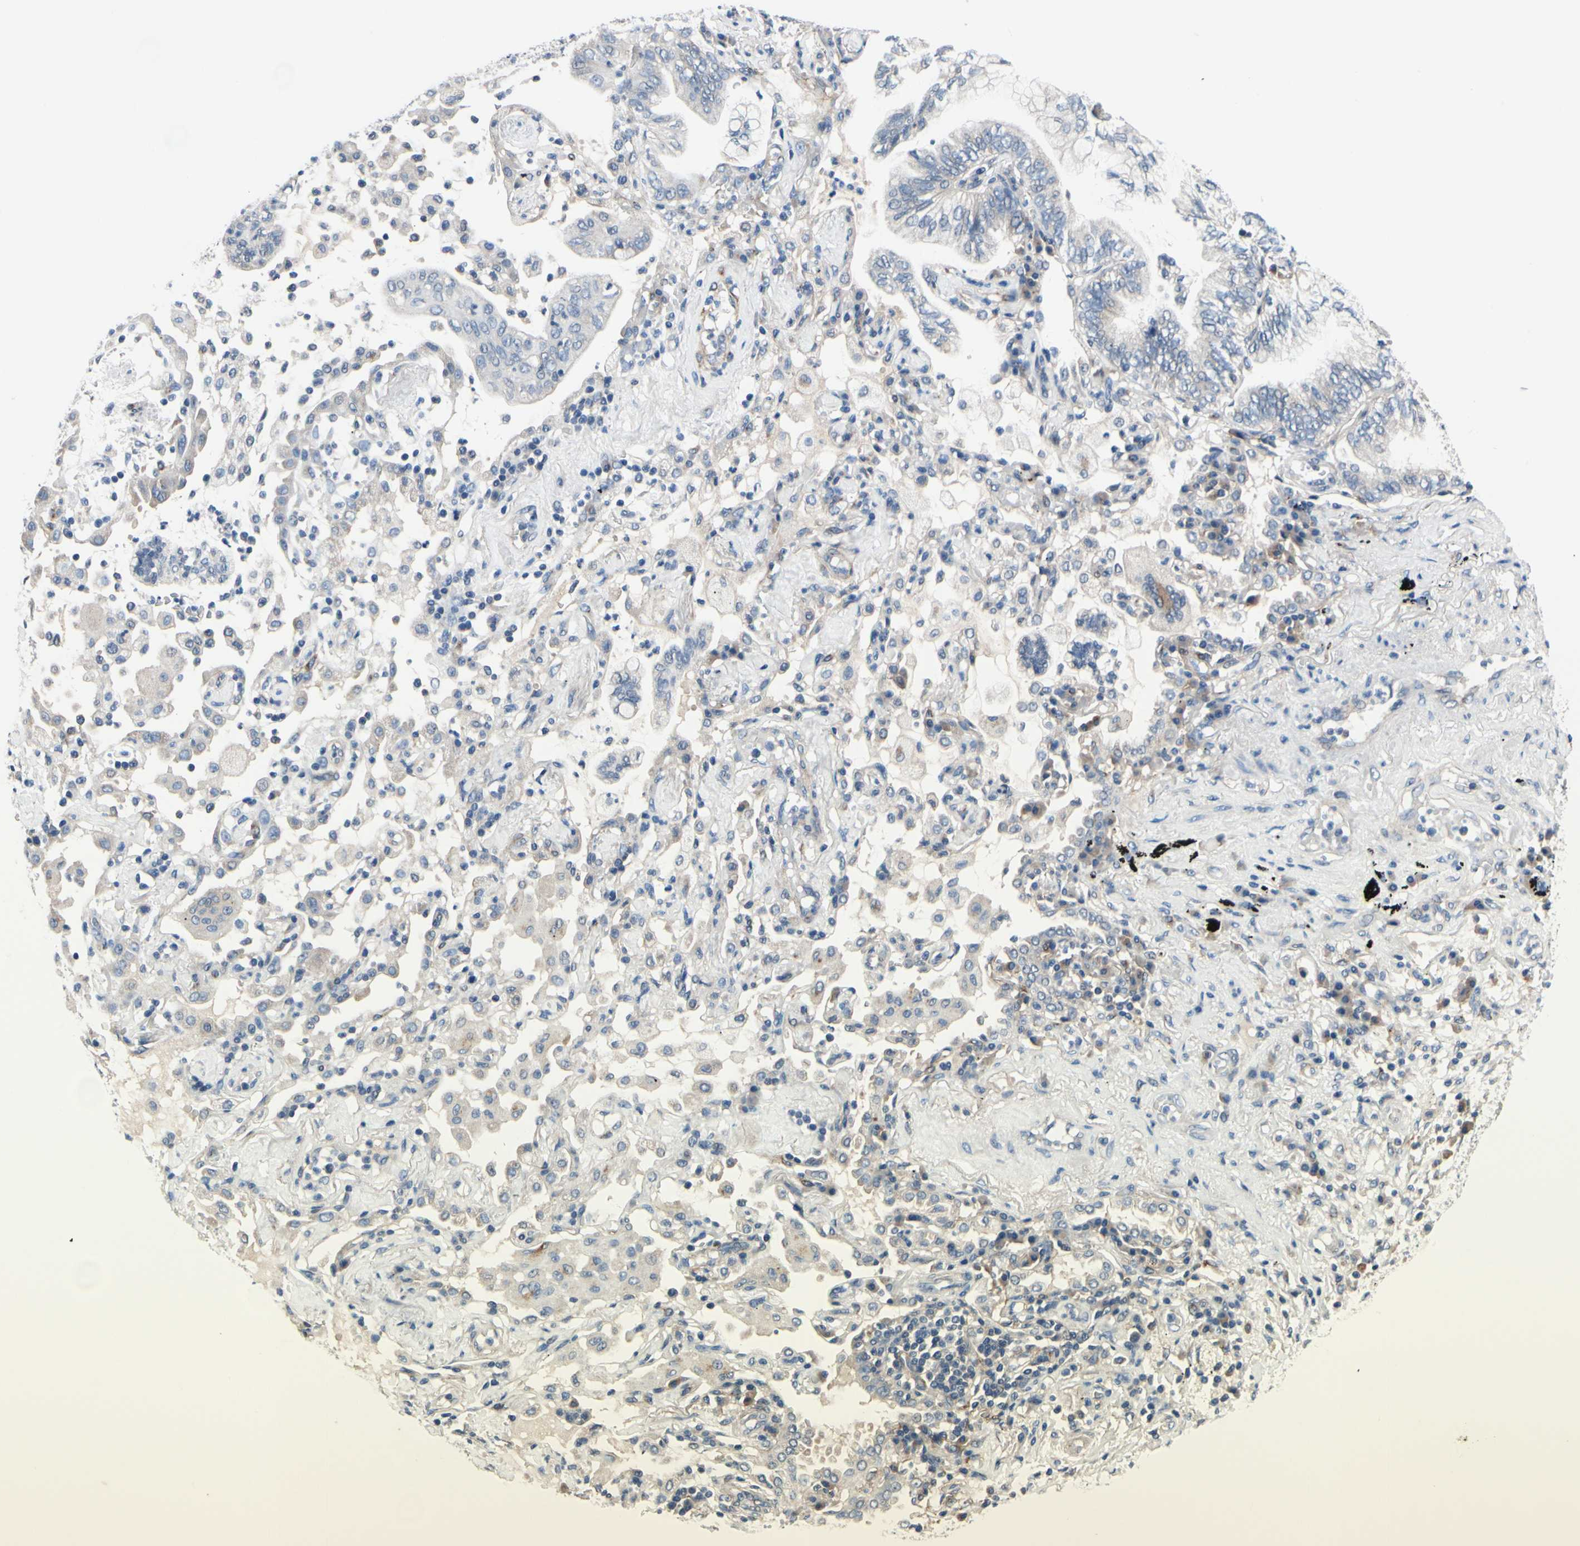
{"staining": {"intensity": "negative", "quantity": "none", "location": "none"}, "tissue": "lung cancer", "cell_type": "Tumor cells", "image_type": "cancer", "snomed": [{"axis": "morphology", "description": "Normal tissue, NOS"}, {"axis": "morphology", "description": "Adenocarcinoma, NOS"}, {"axis": "topography", "description": "Bronchus"}, {"axis": "topography", "description": "Lung"}], "caption": "This is a image of IHC staining of lung cancer (adenocarcinoma), which shows no staining in tumor cells.", "gene": "PRKAR2B", "patient": {"sex": "female", "age": 70}}